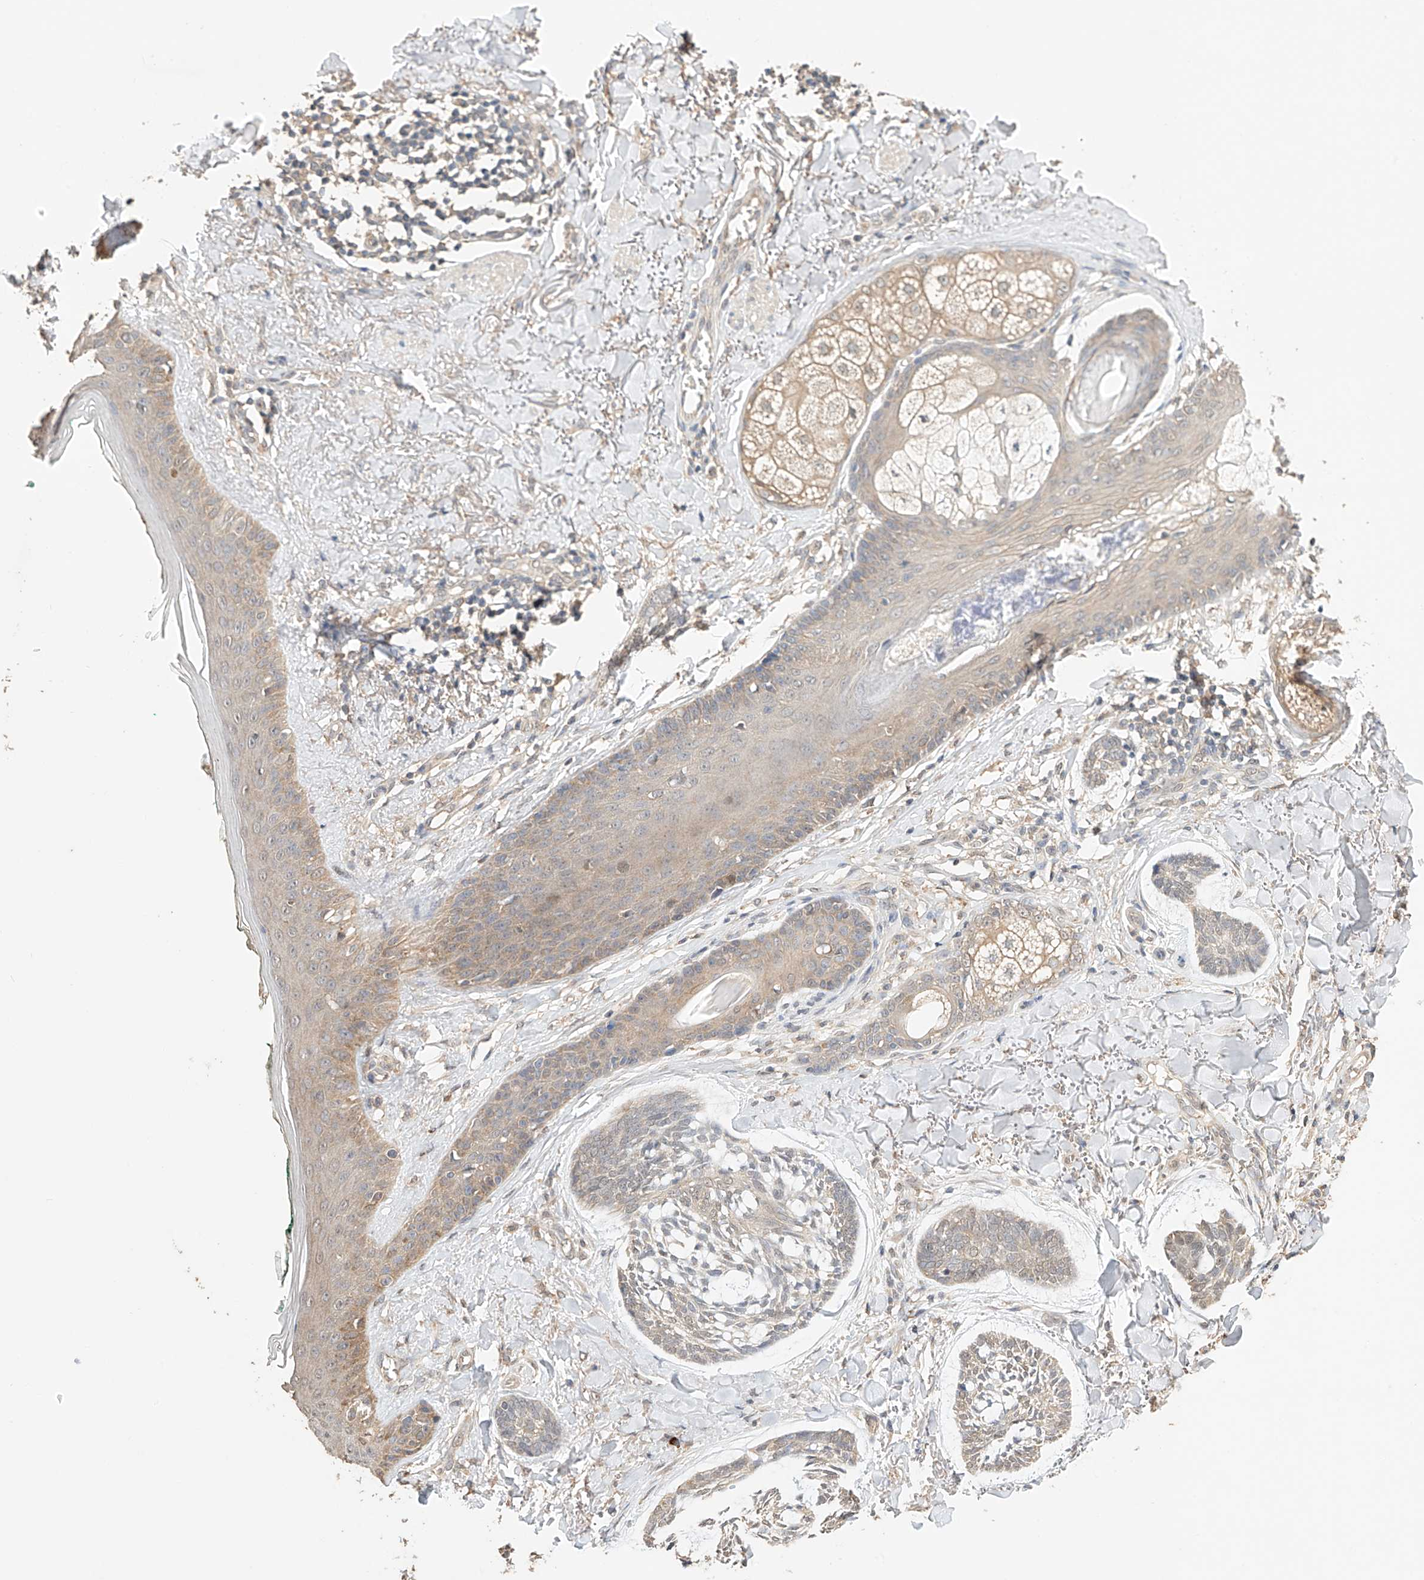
{"staining": {"intensity": "negative", "quantity": "none", "location": "none"}, "tissue": "skin cancer", "cell_type": "Tumor cells", "image_type": "cancer", "snomed": [{"axis": "morphology", "description": "Basal cell carcinoma"}, {"axis": "topography", "description": "Skin"}], "caption": "Basal cell carcinoma (skin) was stained to show a protein in brown. There is no significant positivity in tumor cells.", "gene": "ZFHX2", "patient": {"sex": "male", "age": 43}}